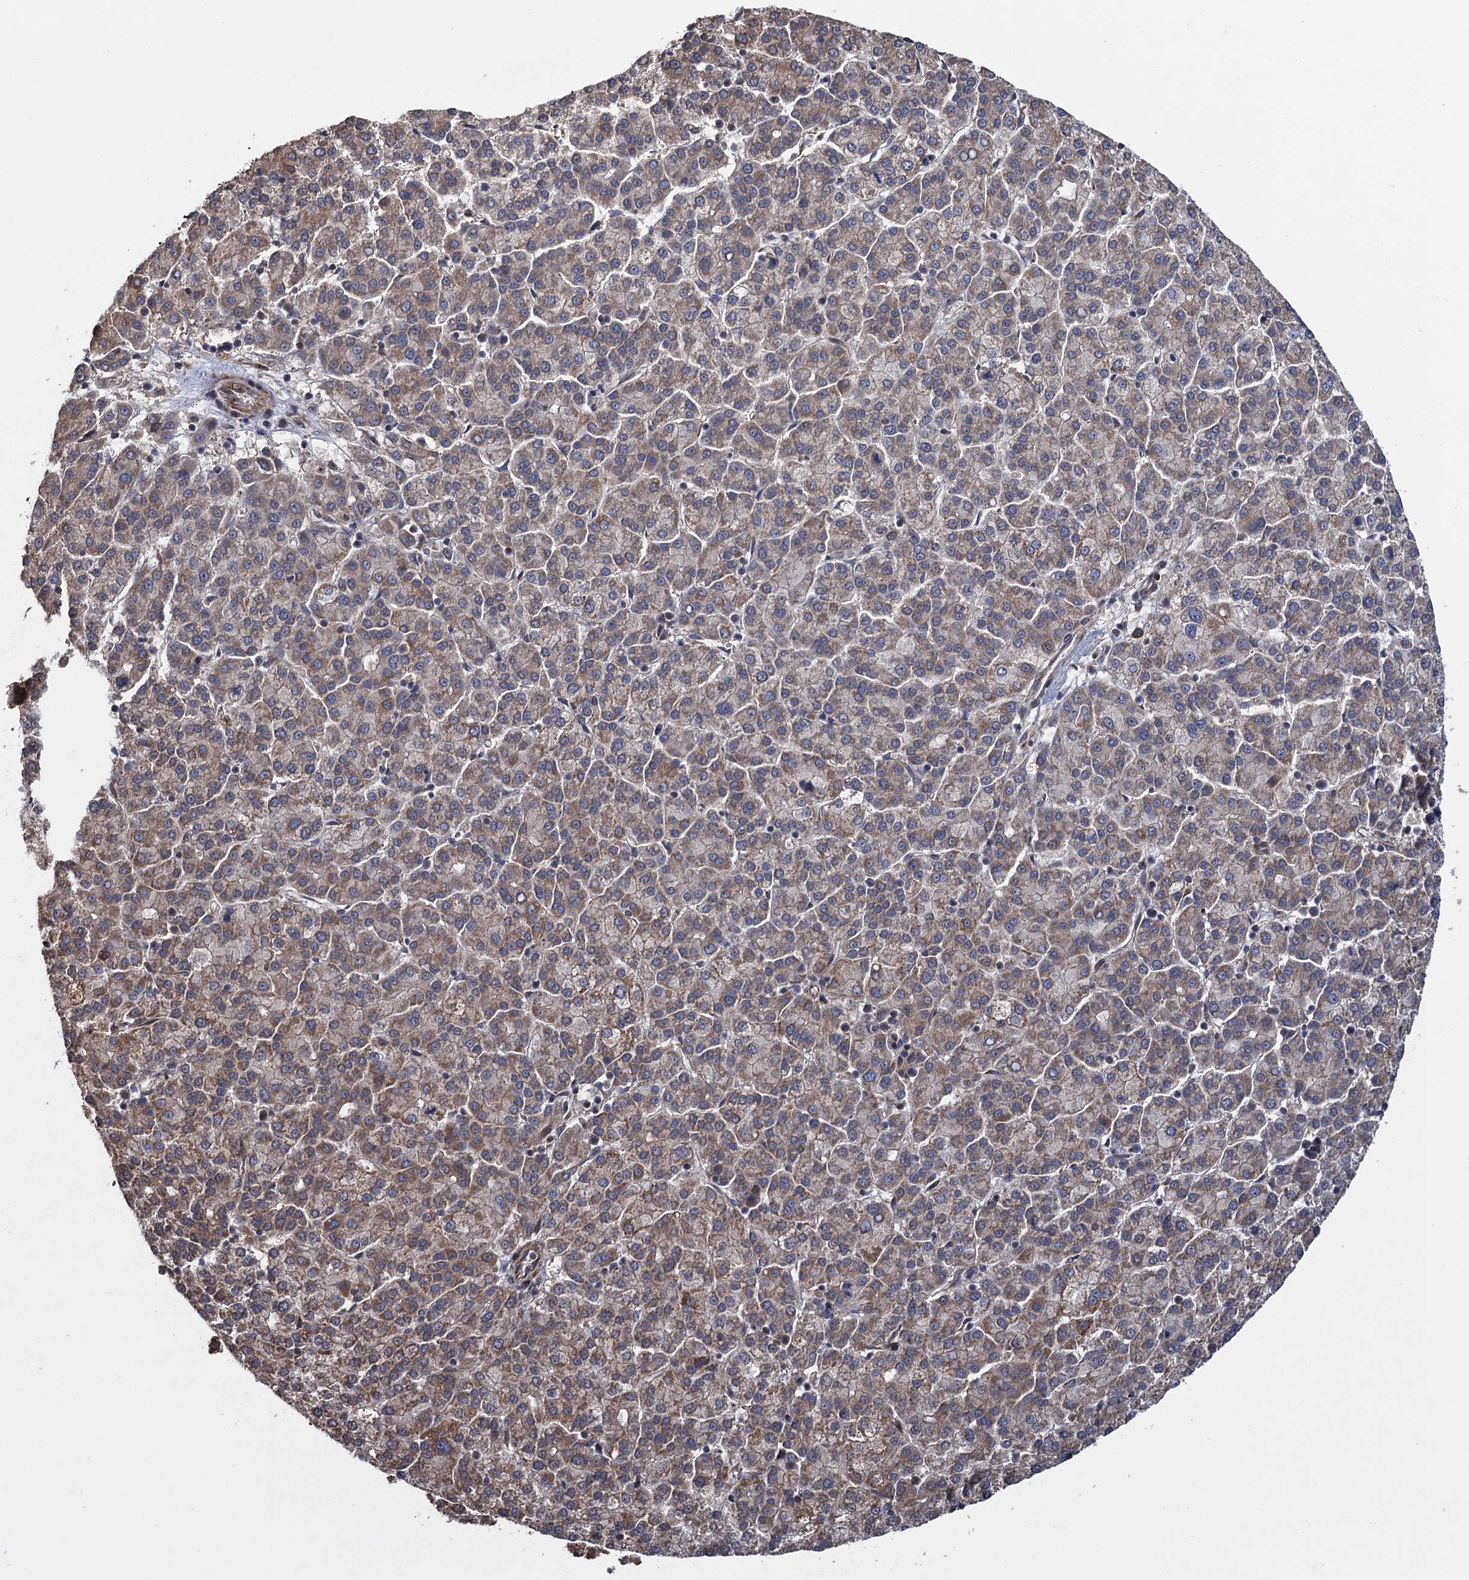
{"staining": {"intensity": "moderate", "quantity": ">75%", "location": "cytoplasmic/membranous"}, "tissue": "liver cancer", "cell_type": "Tumor cells", "image_type": "cancer", "snomed": [{"axis": "morphology", "description": "Carcinoma, Hepatocellular, NOS"}, {"axis": "topography", "description": "Liver"}], "caption": "Immunohistochemical staining of human liver hepatocellular carcinoma exhibits medium levels of moderate cytoplasmic/membranous protein expression in approximately >75% of tumor cells. The protein is shown in brown color, while the nuclei are stained blue.", "gene": "HAUS1", "patient": {"sex": "female", "age": 58}}